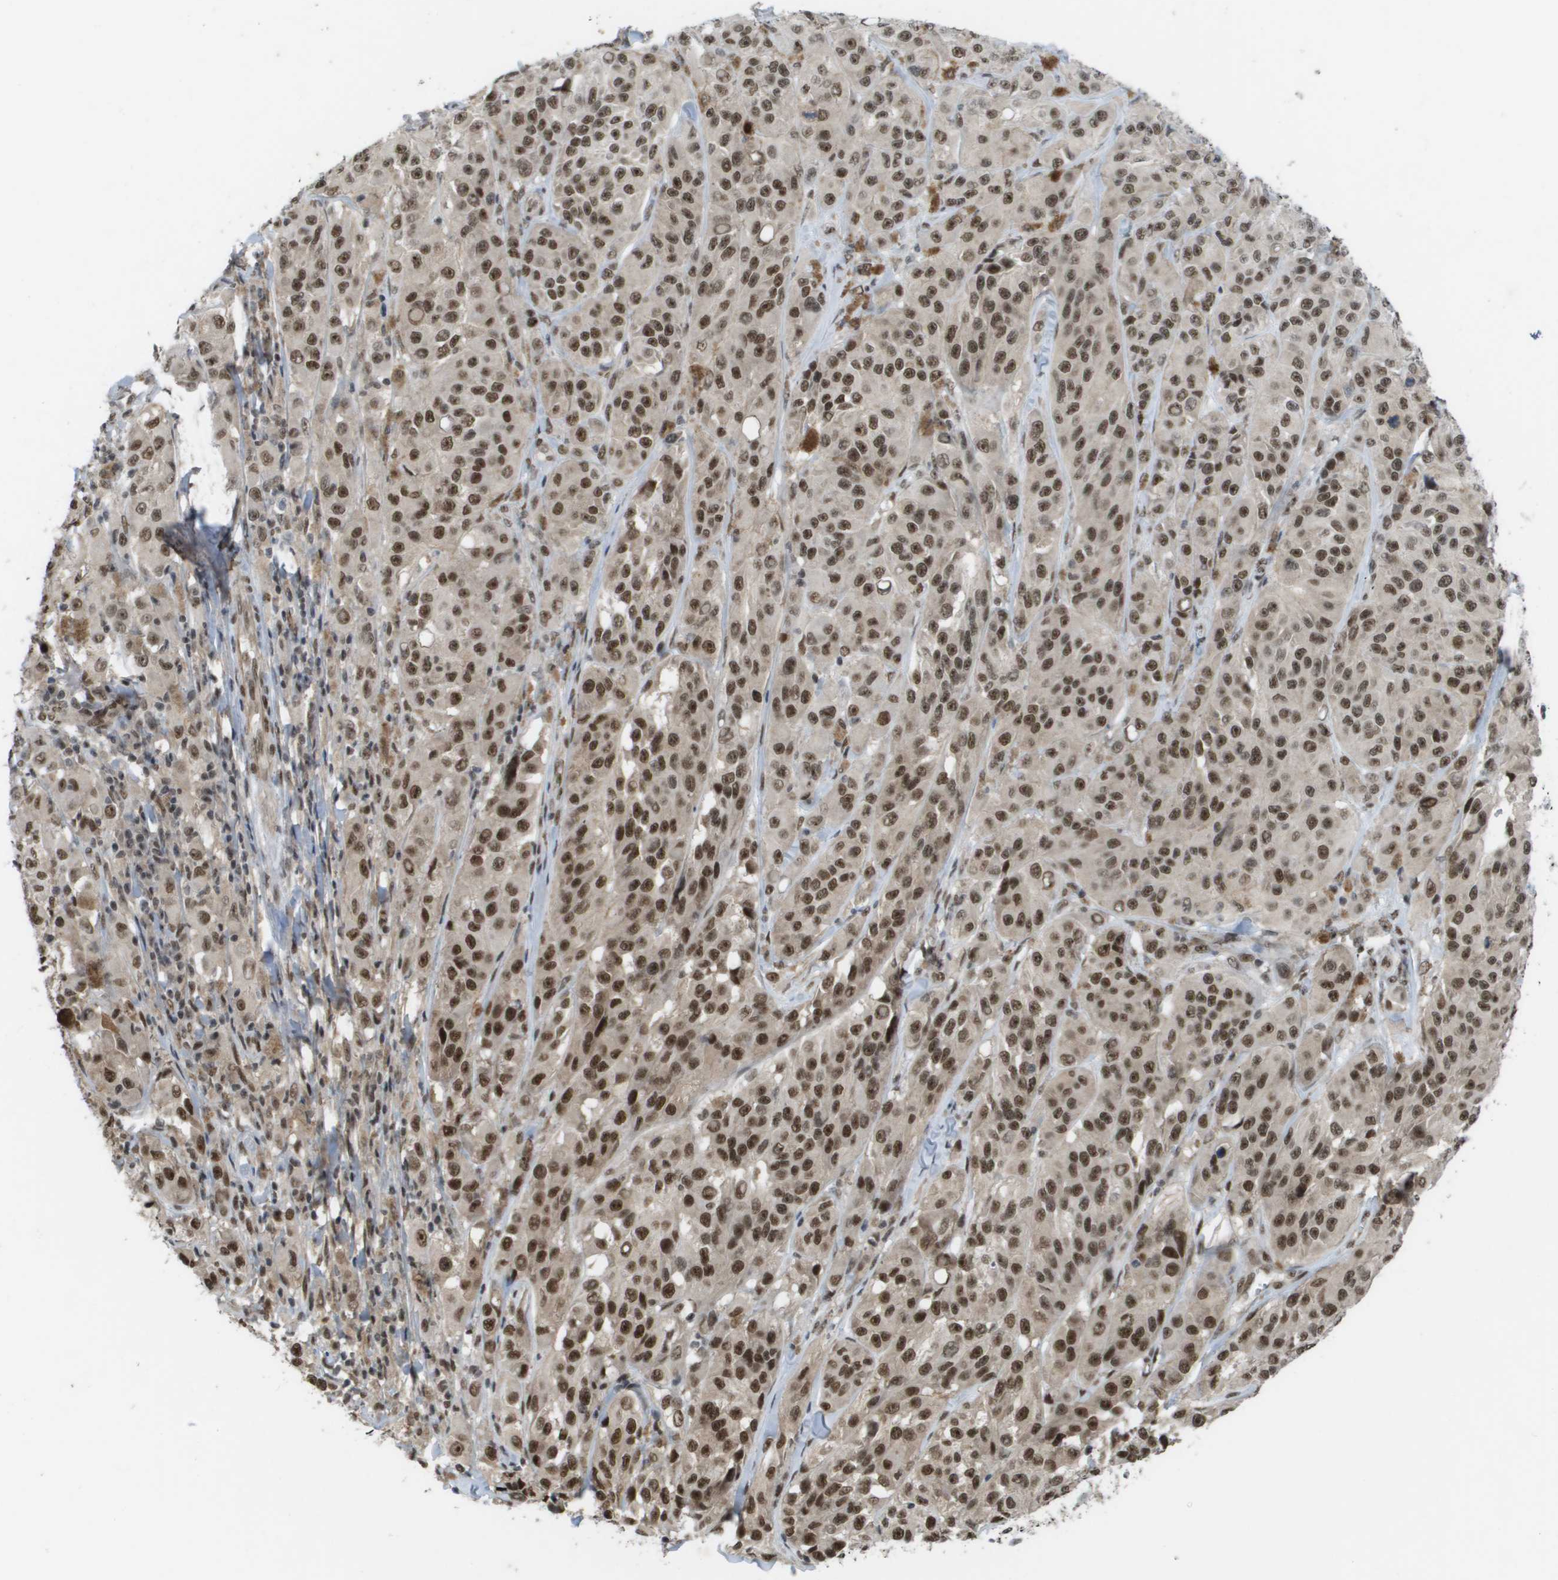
{"staining": {"intensity": "strong", "quantity": ">75%", "location": "nuclear"}, "tissue": "melanoma", "cell_type": "Tumor cells", "image_type": "cancer", "snomed": [{"axis": "morphology", "description": "Malignant melanoma, NOS"}, {"axis": "topography", "description": "Skin"}], "caption": "Protein analysis of malignant melanoma tissue reveals strong nuclear staining in about >75% of tumor cells.", "gene": "CDT1", "patient": {"sex": "male", "age": 84}}